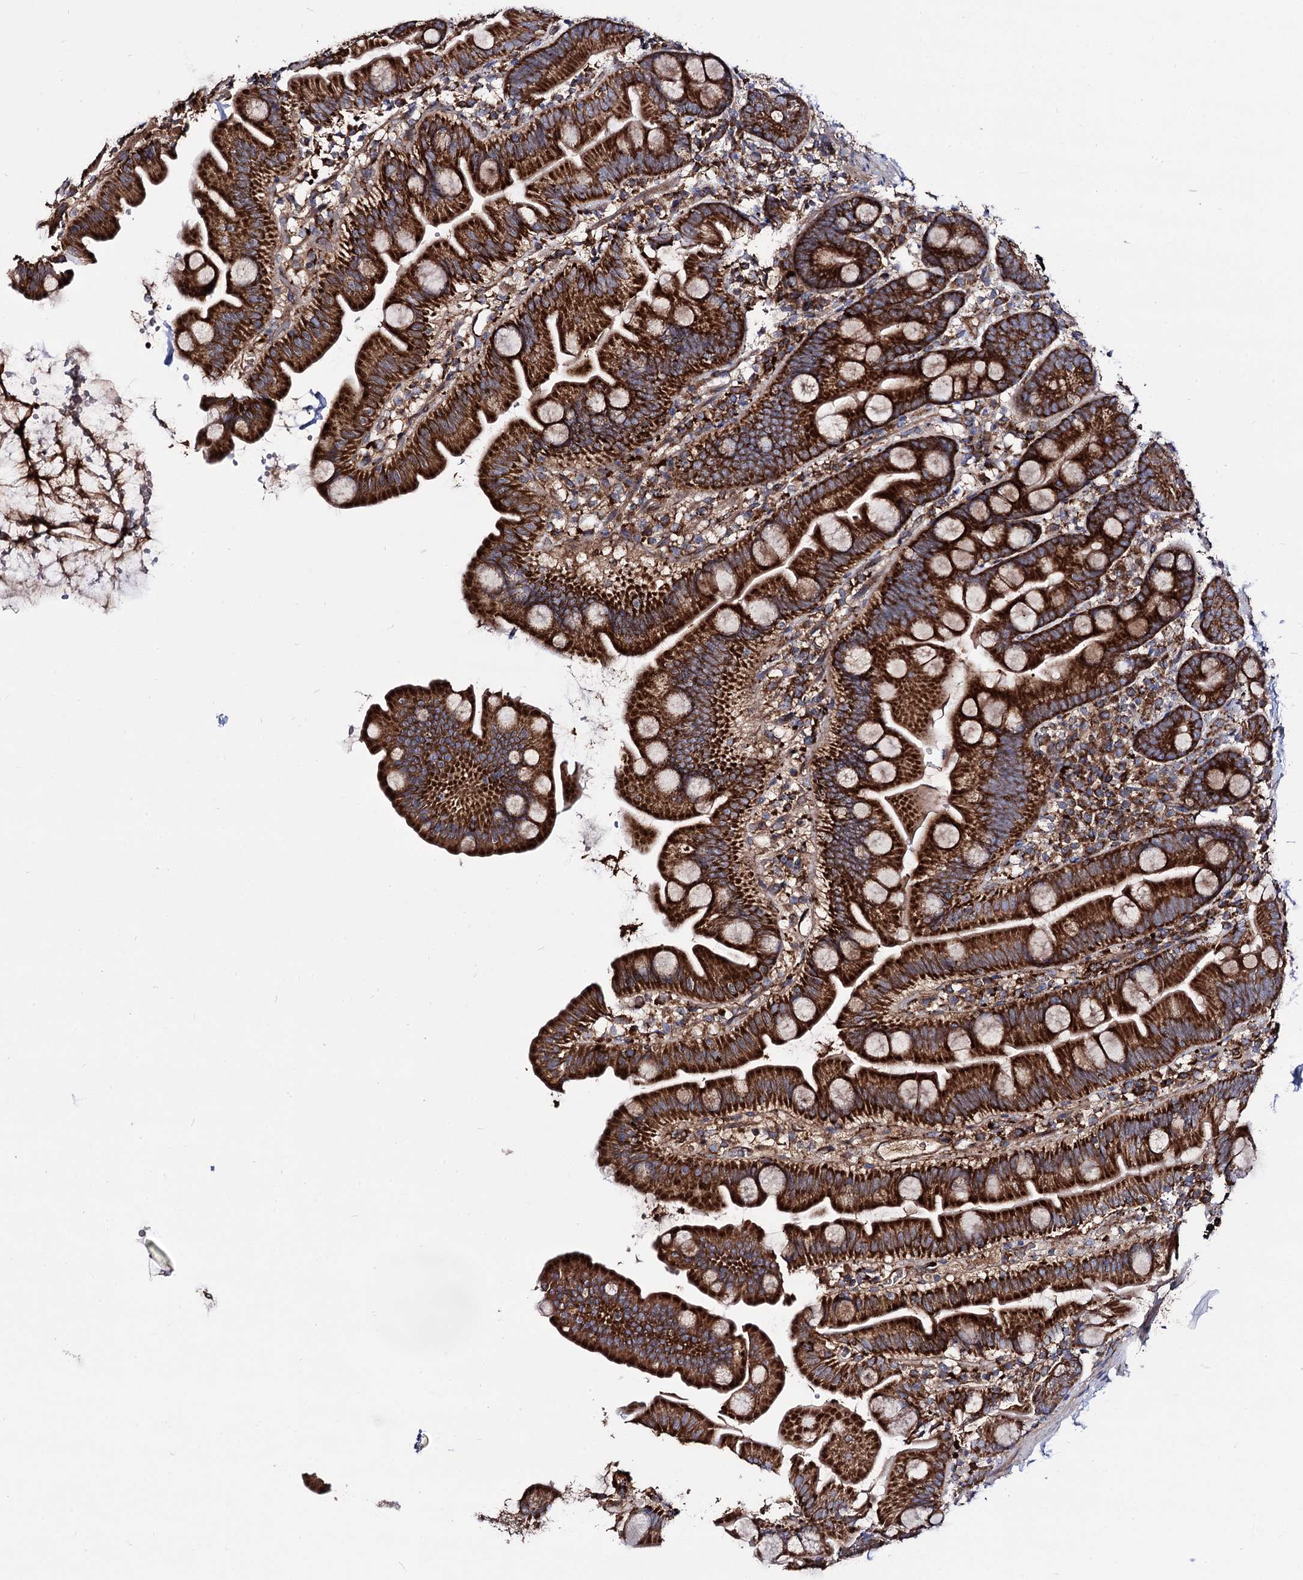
{"staining": {"intensity": "strong", "quantity": ">75%", "location": "cytoplasmic/membranous"}, "tissue": "small intestine", "cell_type": "Glandular cells", "image_type": "normal", "snomed": [{"axis": "morphology", "description": "Normal tissue, NOS"}, {"axis": "topography", "description": "Small intestine"}], "caption": "Protein expression analysis of unremarkable small intestine reveals strong cytoplasmic/membranous positivity in approximately >75% of glandular cells.", "gene": "IQCH", "patient": {"sex": "female", "age": 68}}